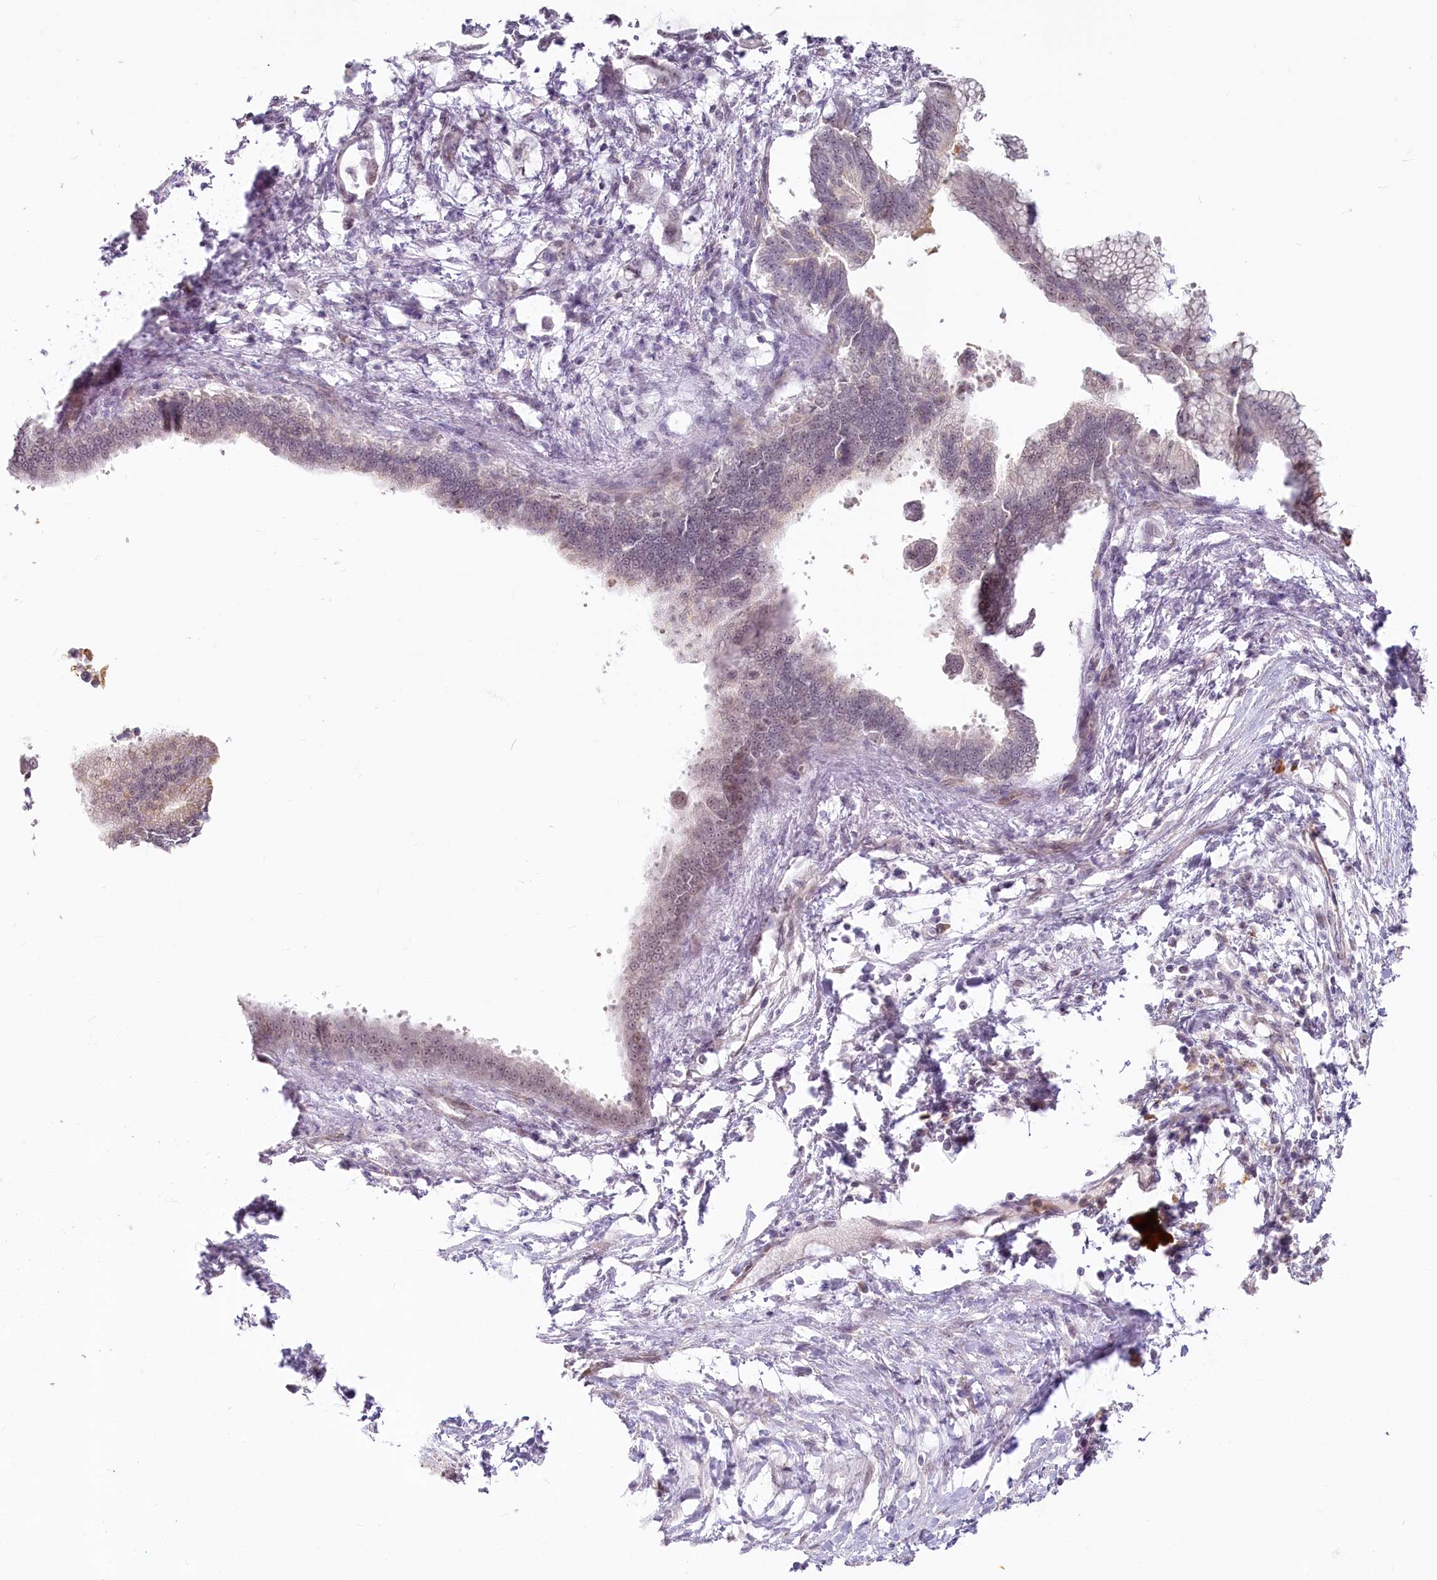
{"staining": {"intensity": "weak", "quantity": "25%-75%", "location": "nuclear"}, "tissue": "pancreatic cancer", "cell_type": "Tumor cells", "image_type": "cancer", "snomed": [{"axis": "morphology", "description": "Adenocarcinoma, NOS"}, {"axis": "topography", "description": "Pancreas"}], "caption": "Protein expression analysis of adenocarcinoma (pancreatic) displays weak nuclear staining in approximately 25%-75% of tumor cells.", "gene": "EXOSC7", "patient": {"sex": "female", "age": 55}}